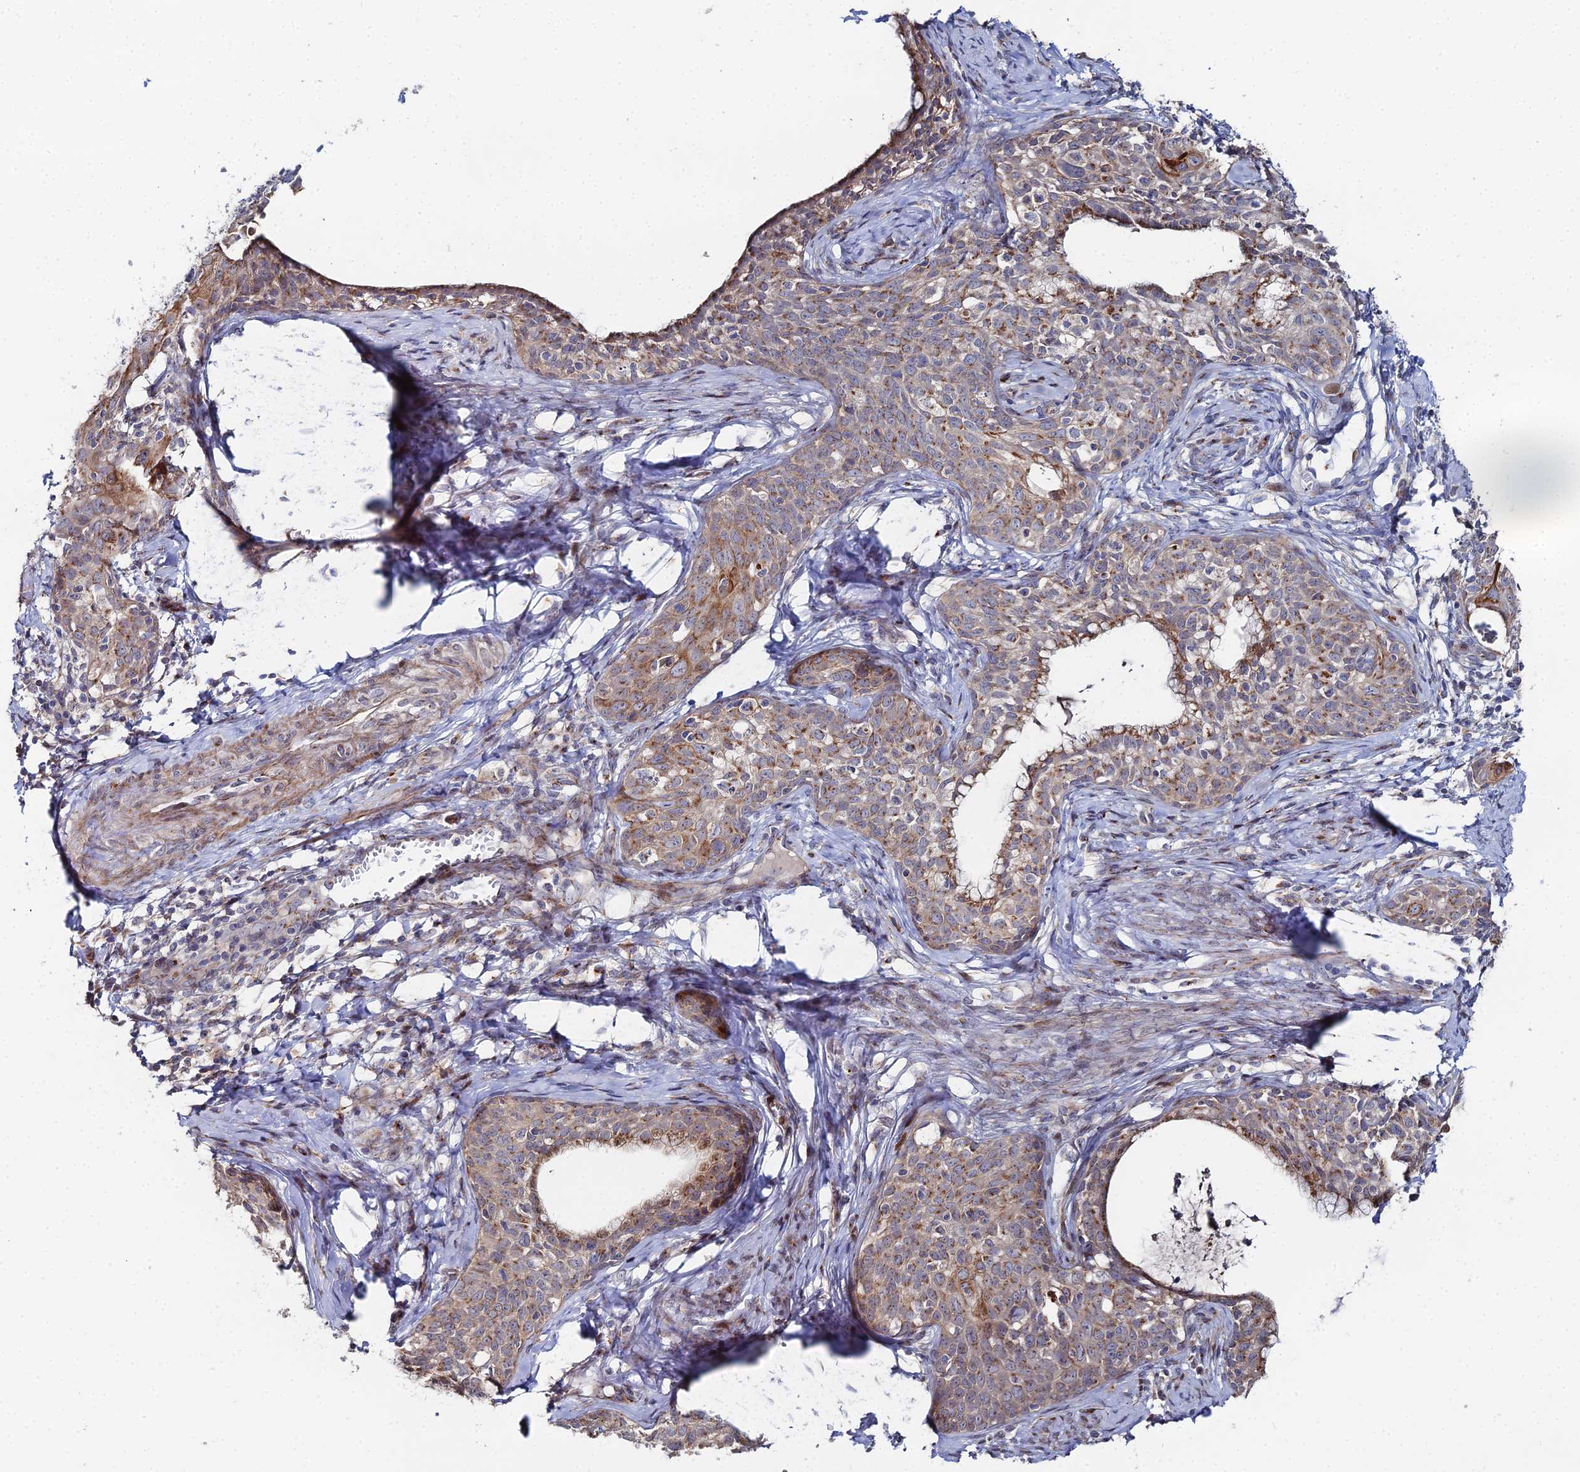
{"staining": {"intensity": "moderate", "quantity": "25%-75%", "location": "cytoplasmic/membranous"}, "tissue": "cervical cancer", "cell_type": "Tumor cells", "image_type": "cancer", "snomed": [{"axis": "morphology", "description": "Squamous cell carcinoma, NOS"}, {"axis": "topography", "description": "Cervix"}], "caption": "A high-resolution micrograph shows immunohistochemistry staining of cervical cancer, which shows moderate cytoplasmic/membranous staining in approximately 25%-75% of tumor cells.", "gene": "SGMS1", "patient": {"sex": "female", "age": 52}}